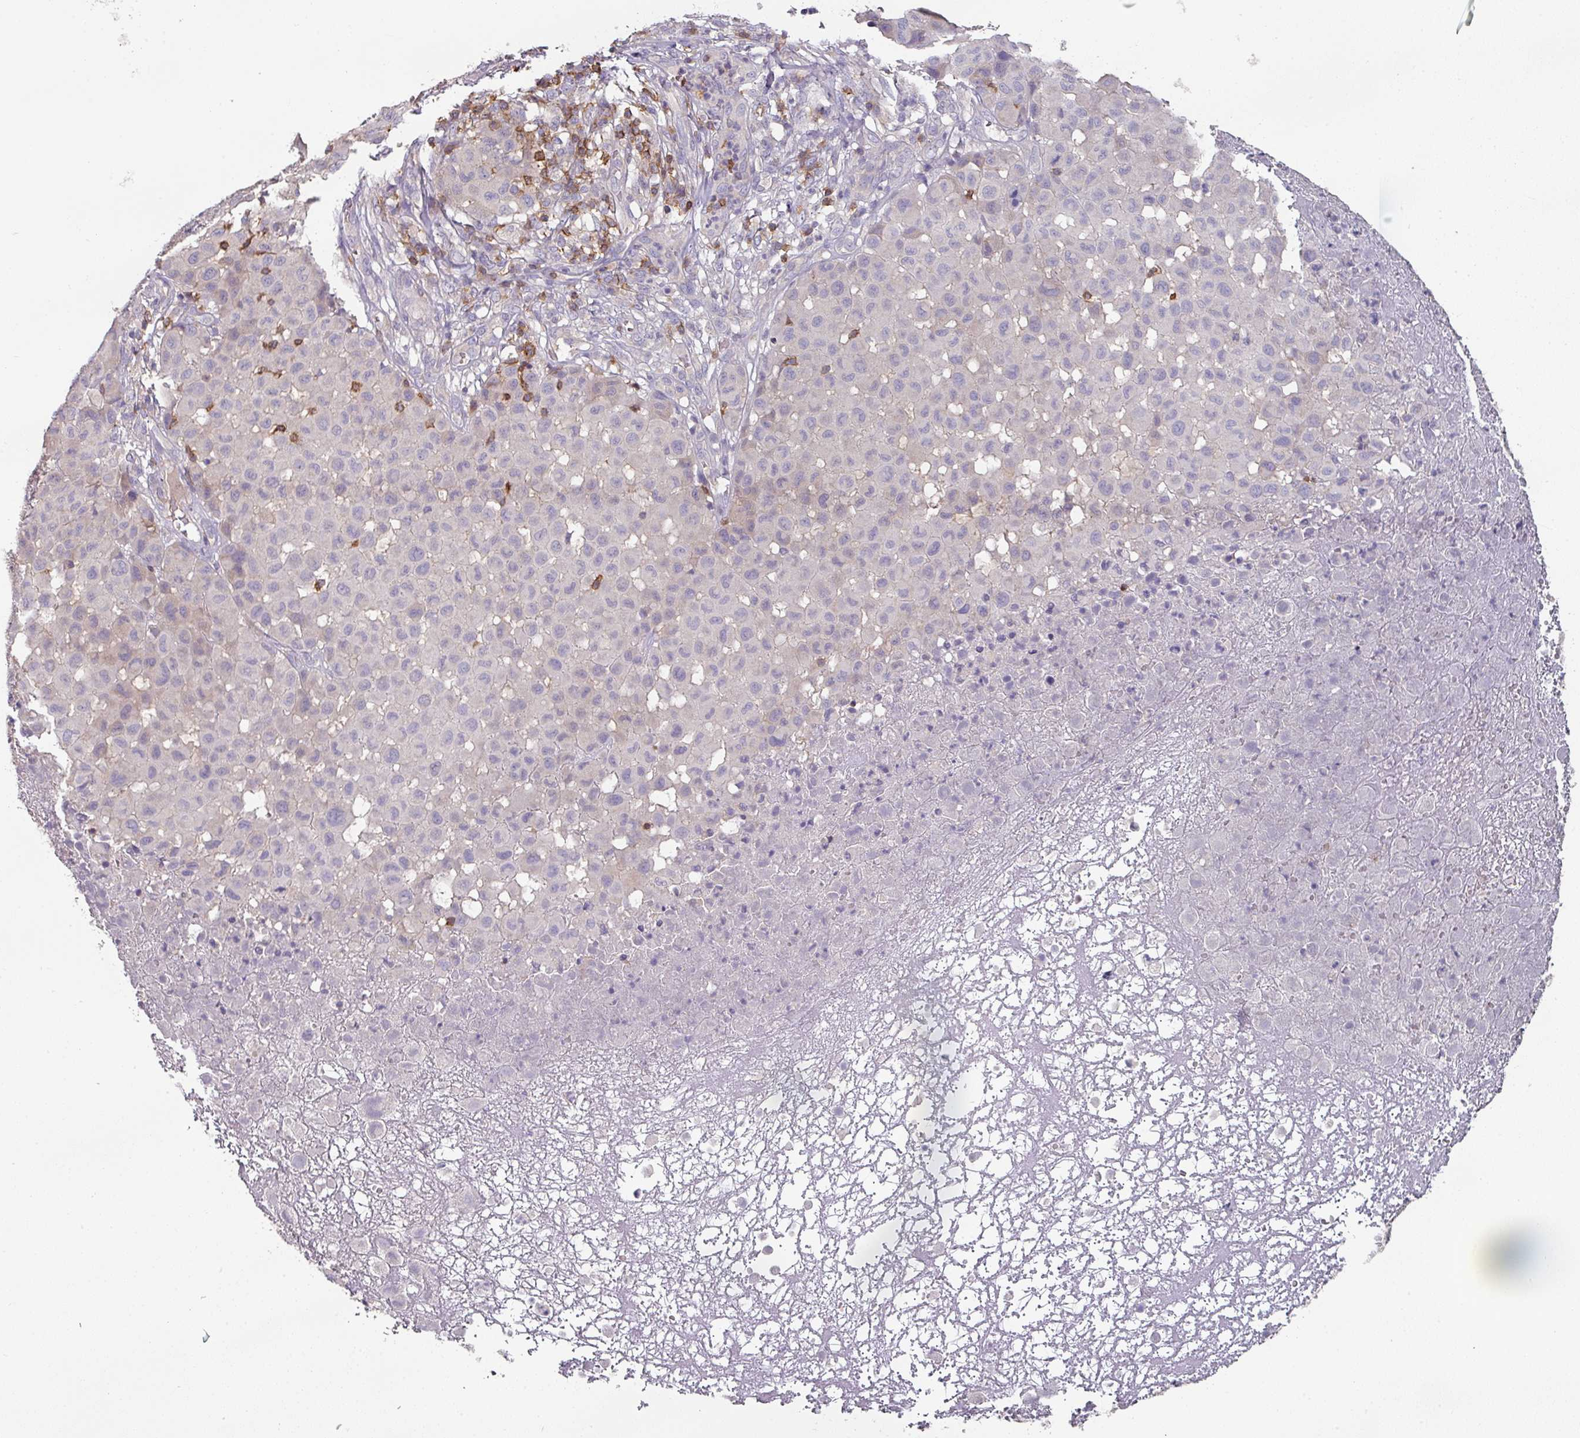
{"staining": {"intensity": "negative", "quantity": "none", "location": "none"}, "tissue": "melanoma", "cell_type": "Tumor cells", "image_type": "cancer", "snomed": [{"axis": "morphology", "description": "Malignant melanoma, NOS"}, {"axis": "topography", "description": "Skin"}], "caption": "This image is of melanoma stained with immunohistochemistry to label a protein in brown with the nuclei are counter-stained blue. There is no positivity in tumor cells.", "gene": "CD3G", "patient": {"sex": "male", "age": 73}}